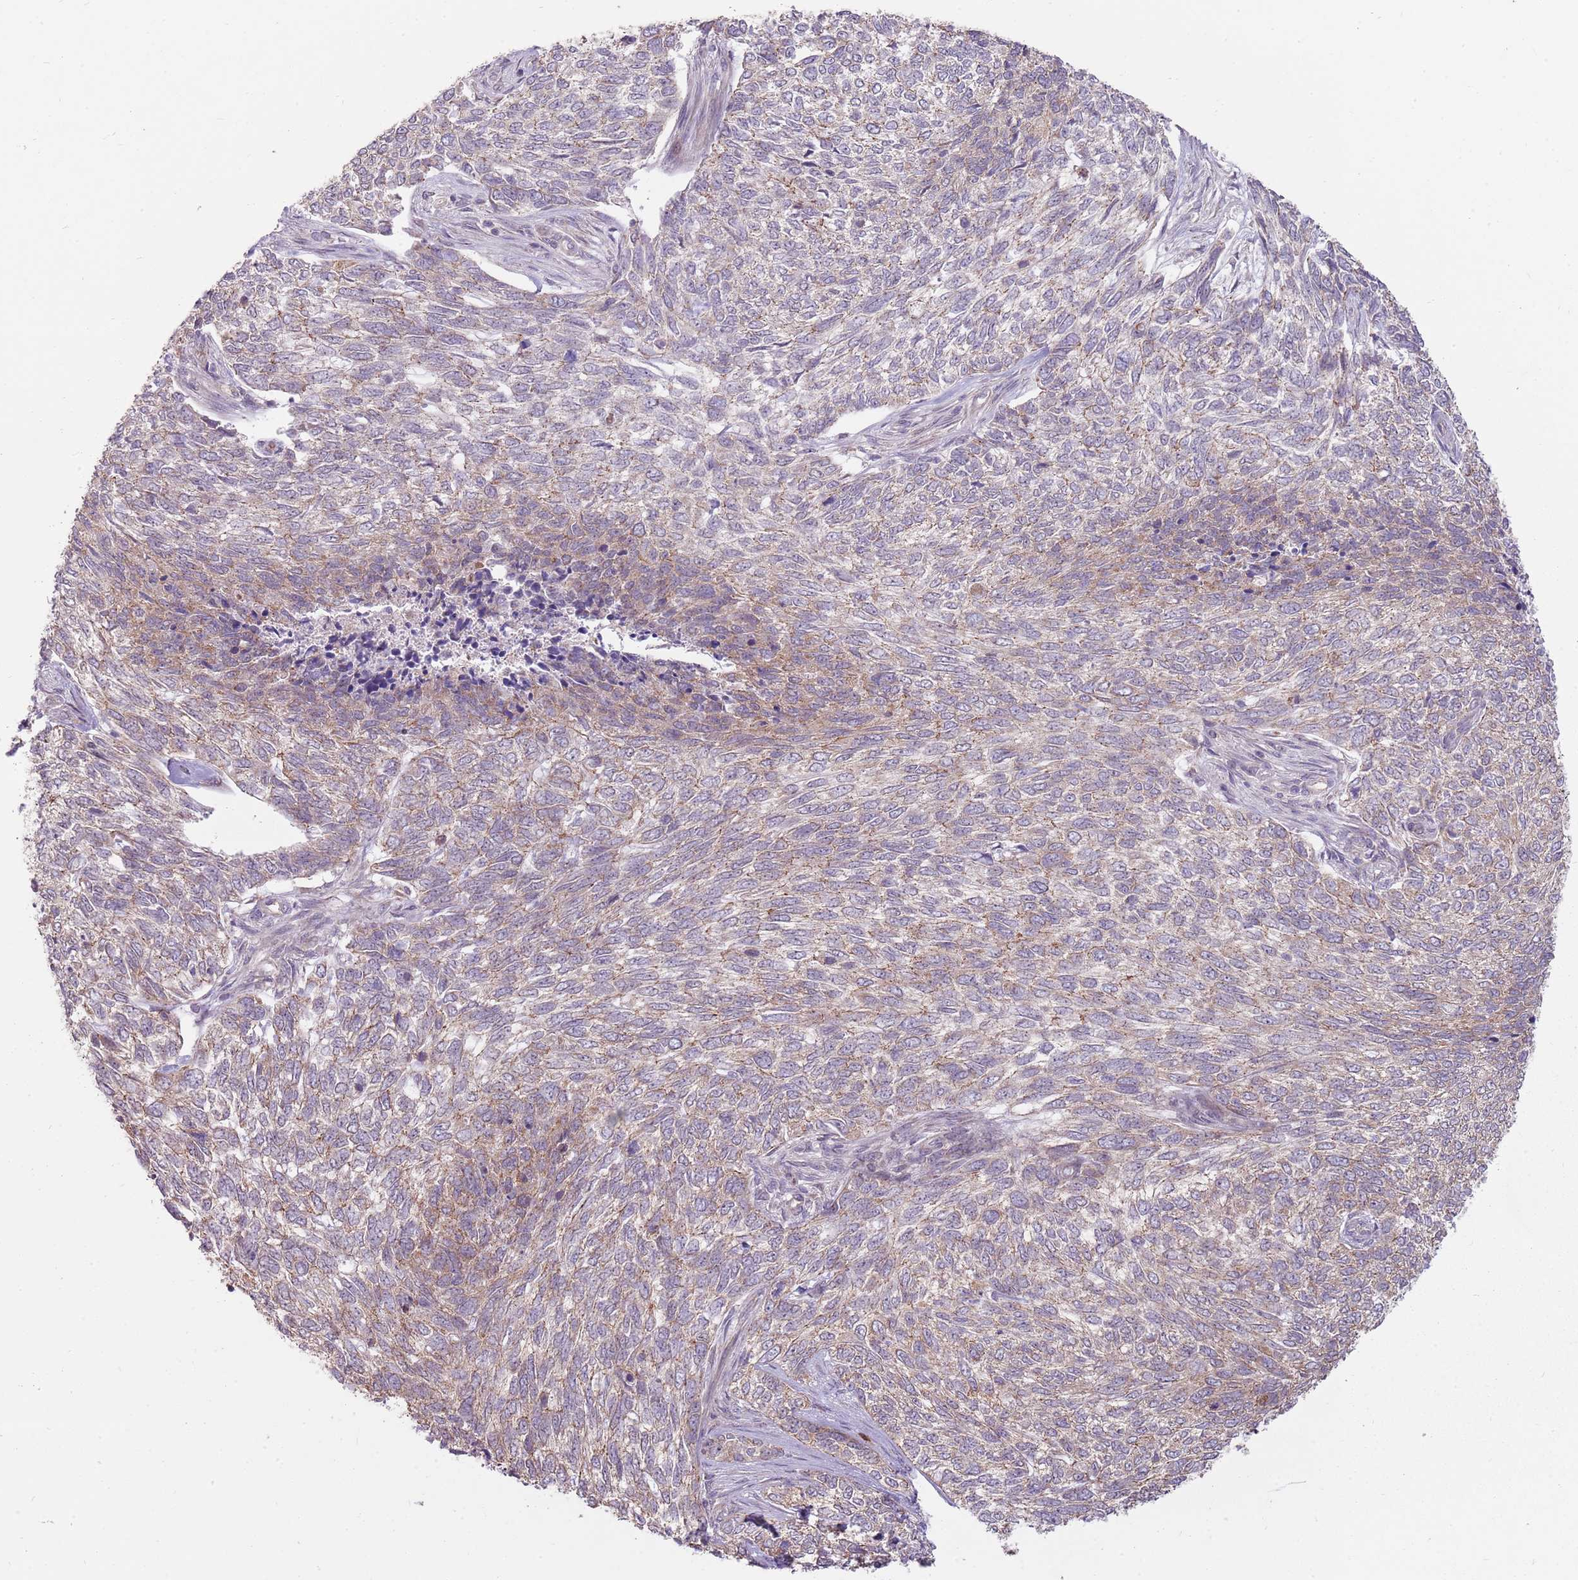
{"staining": {"intensity": "weak", "quantity": "<25%", "location": "cytoplasmic/membranous"}, "tissue": "skin cancer", "cell_type": "Tumor cells", "image_type": "cancer", "snomed": [{"axis": "morphology", "description": "Basal cell carcinoma"}, {"axis": "topography", "description": "Skin"}], "caption": "Basal cell carcinoma (skin) was stained to show a protein in brown. There is no significant staining in tumor cells.", "gene": "SPATA31D1", "patient": {"sex": "female", "age": 65}}